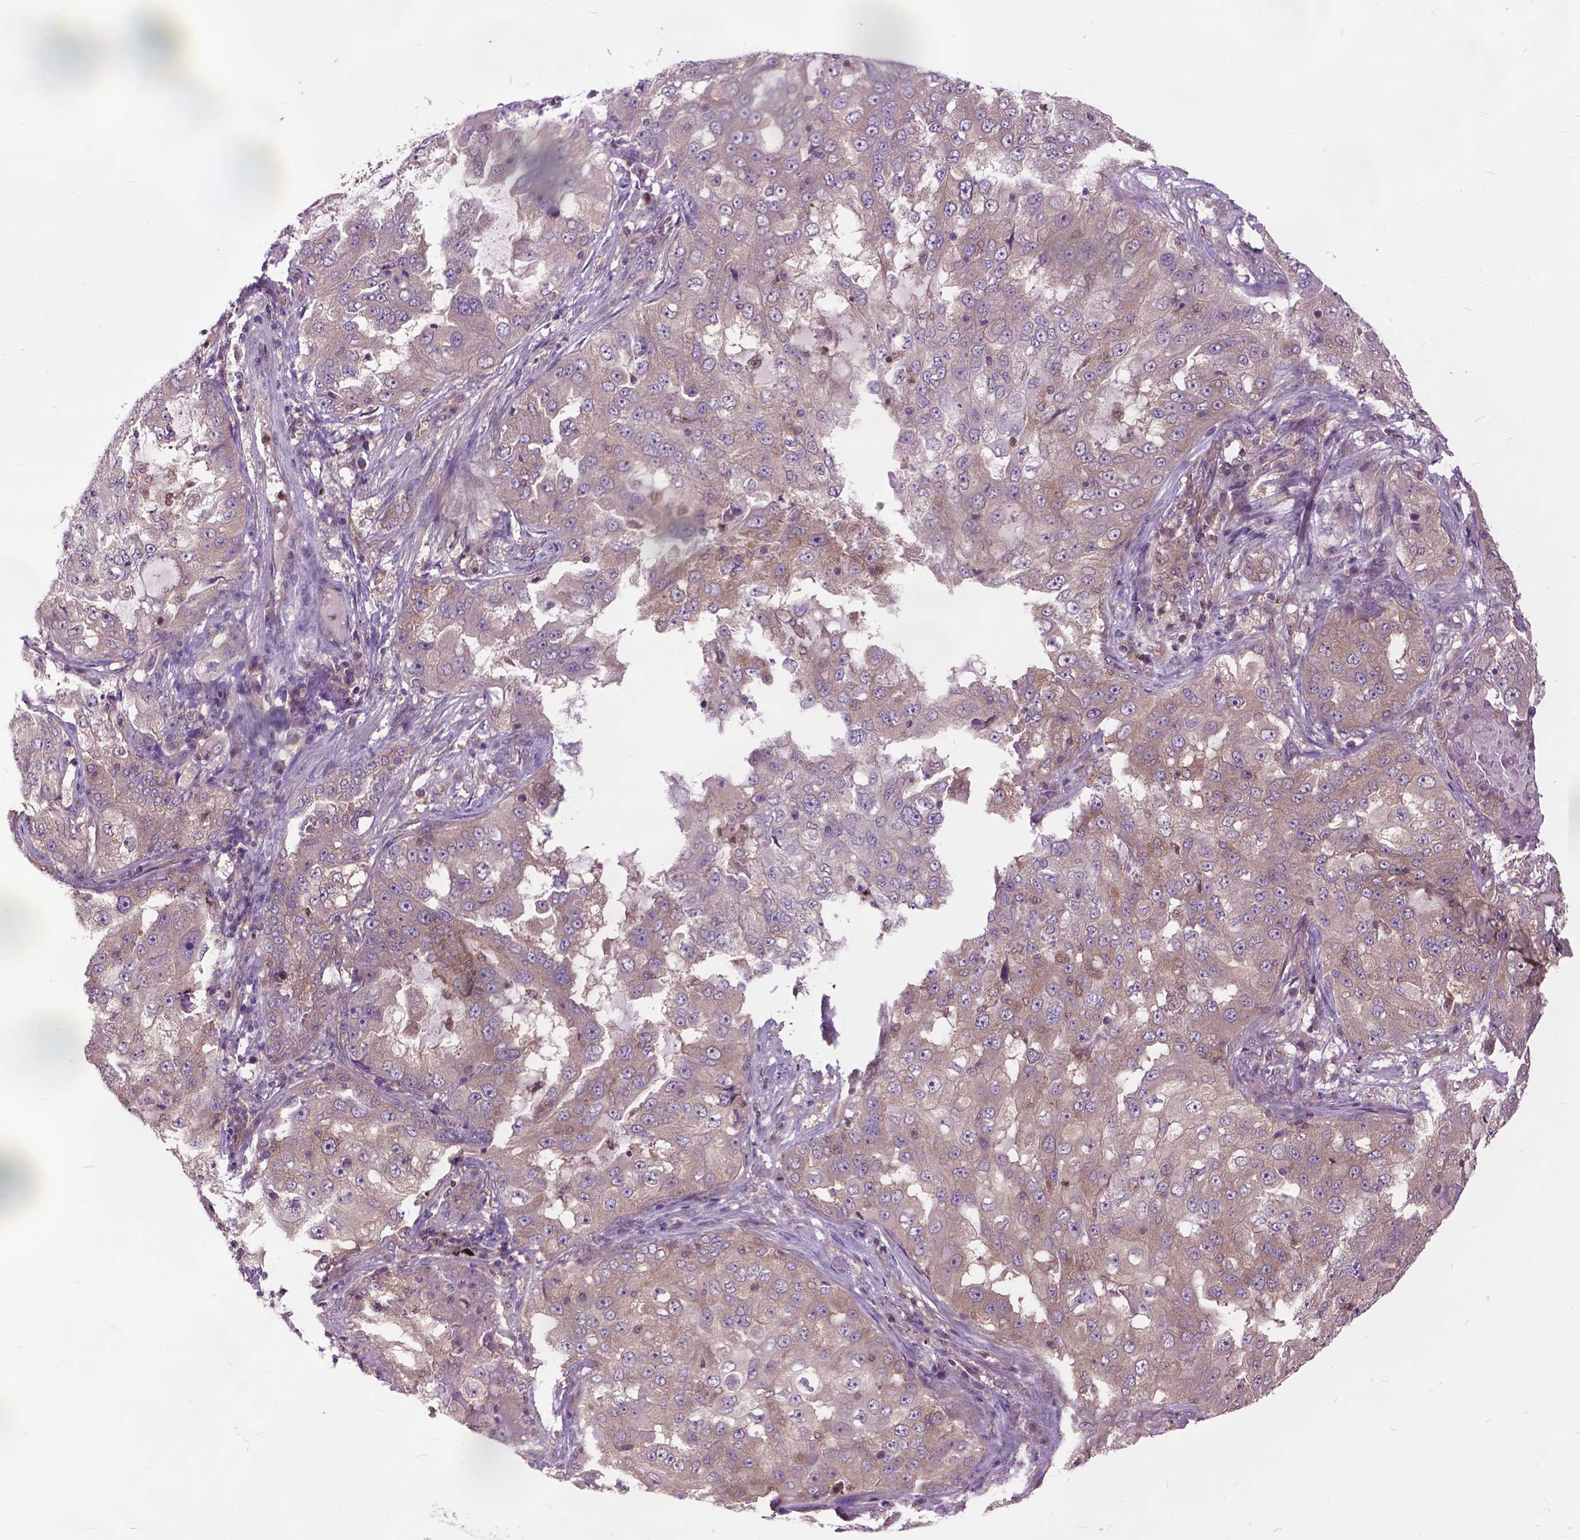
{"staining": {"intensity": "weak", "quantity": ">75%", "location": "cytoplasmic/membranous"}, "tissue": "lung cancer", "cell_type": "Tumor cells", "image_type": "cancer", "snomed": [{"axis": "morphology", "description": "Adenocarcinoma, NOS"}, {"axis": "topography", "description": "Lung"}], "caption": "Human lung cancer (adenocarcinoma) stained with a protein marker demonstrates weak staining in tumor cells.", "gene": "ARAF", "patient": {"sex": "female", "age": 61}}